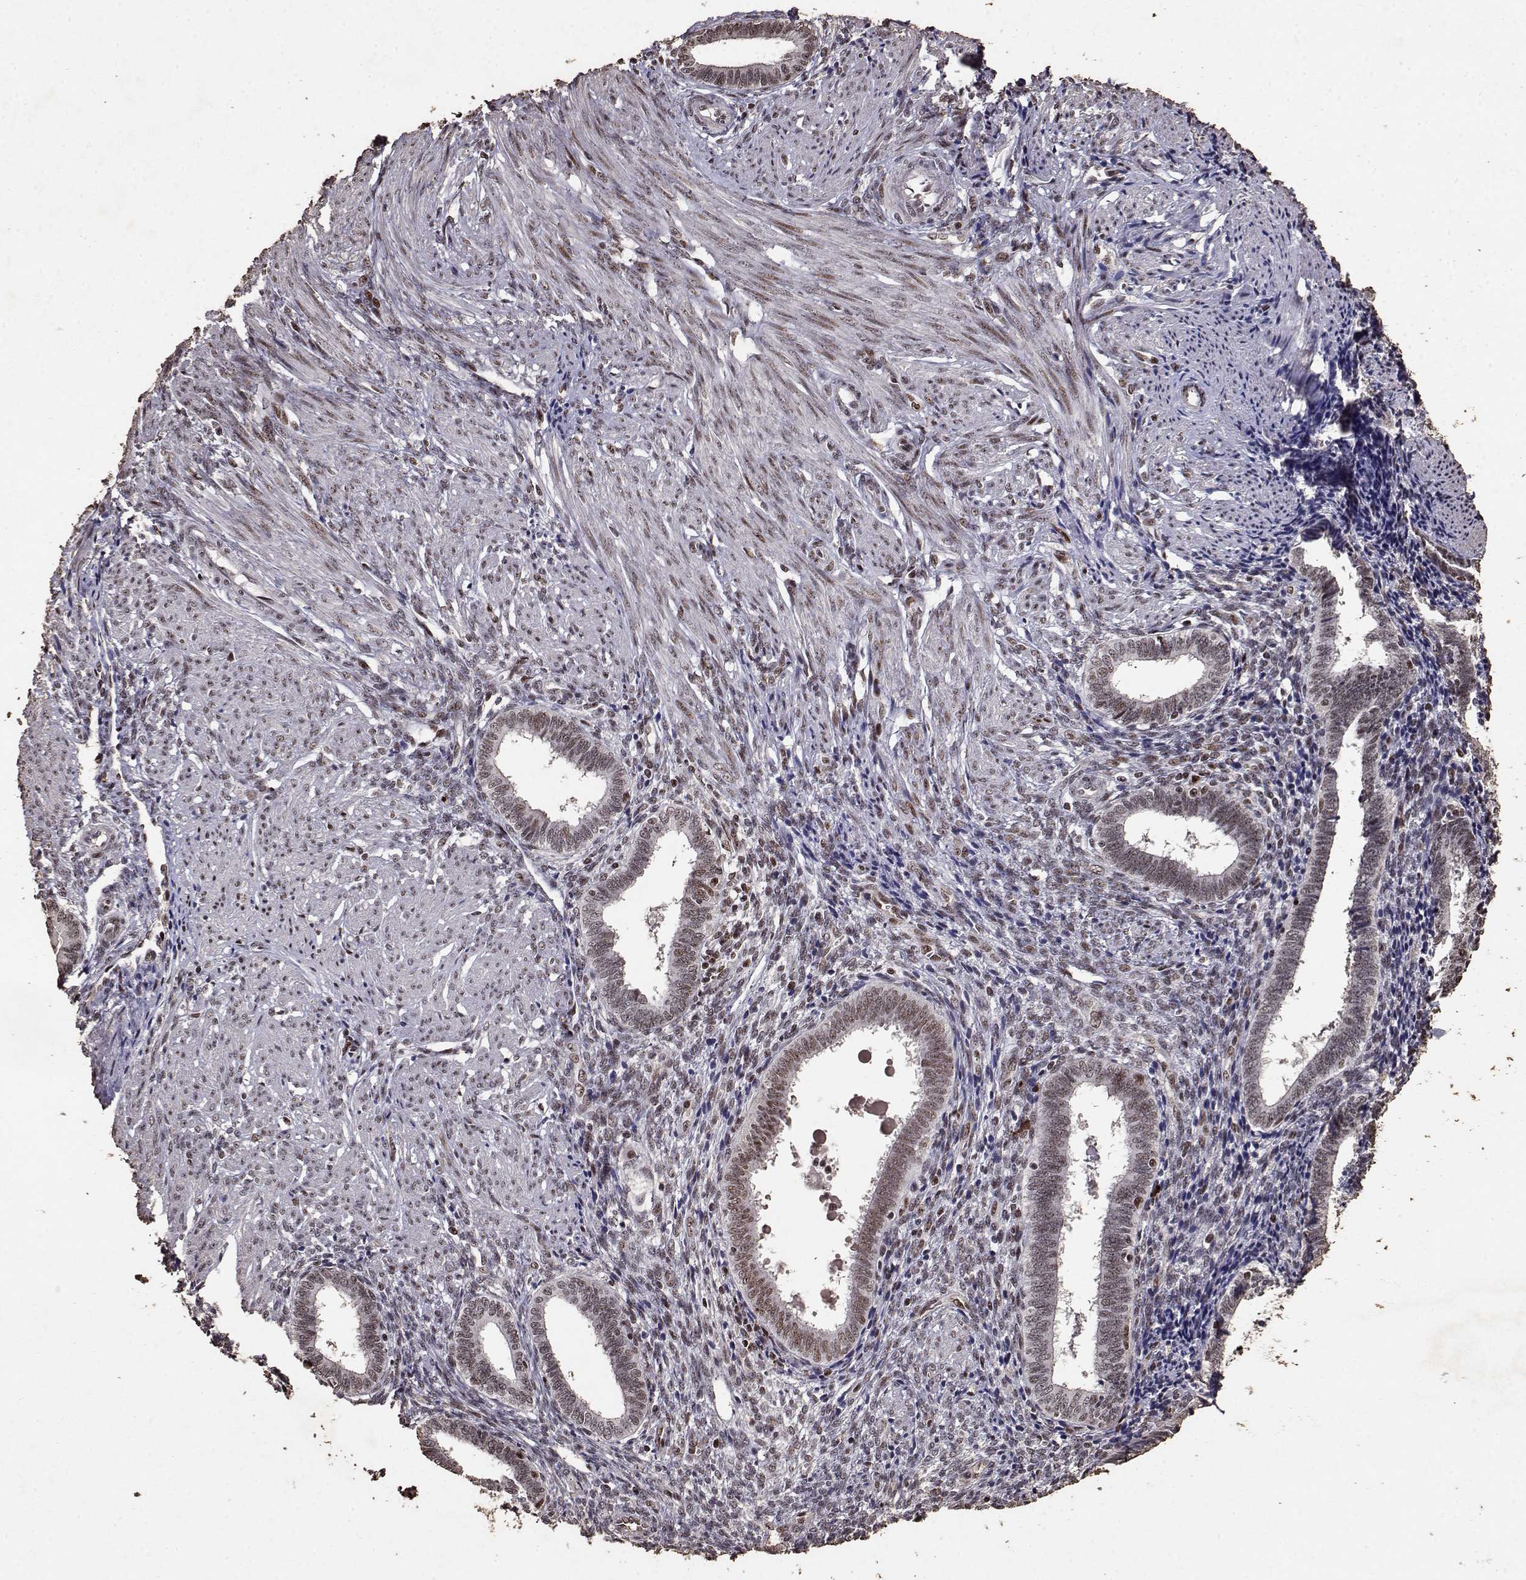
{"staining": {"intensity": "moderate", "quantity": ">75%", "location": "nuclear"}, "tissue": "endometrium", "cell_type": "Cells in endometrial stroma", "image_type": "normal", "snomed": [{"axis": "morphology", "description": "Normal tissue, NOS"}, {"axis": "topography", "description": "Endometrium"}], "caption": "An image of endometrium stained for a protein exhibits moderate nuclear brown staining in cells in endometrial stroma.", "gene": "TOE1", "patient": {"sex": "female", "age": 42}}